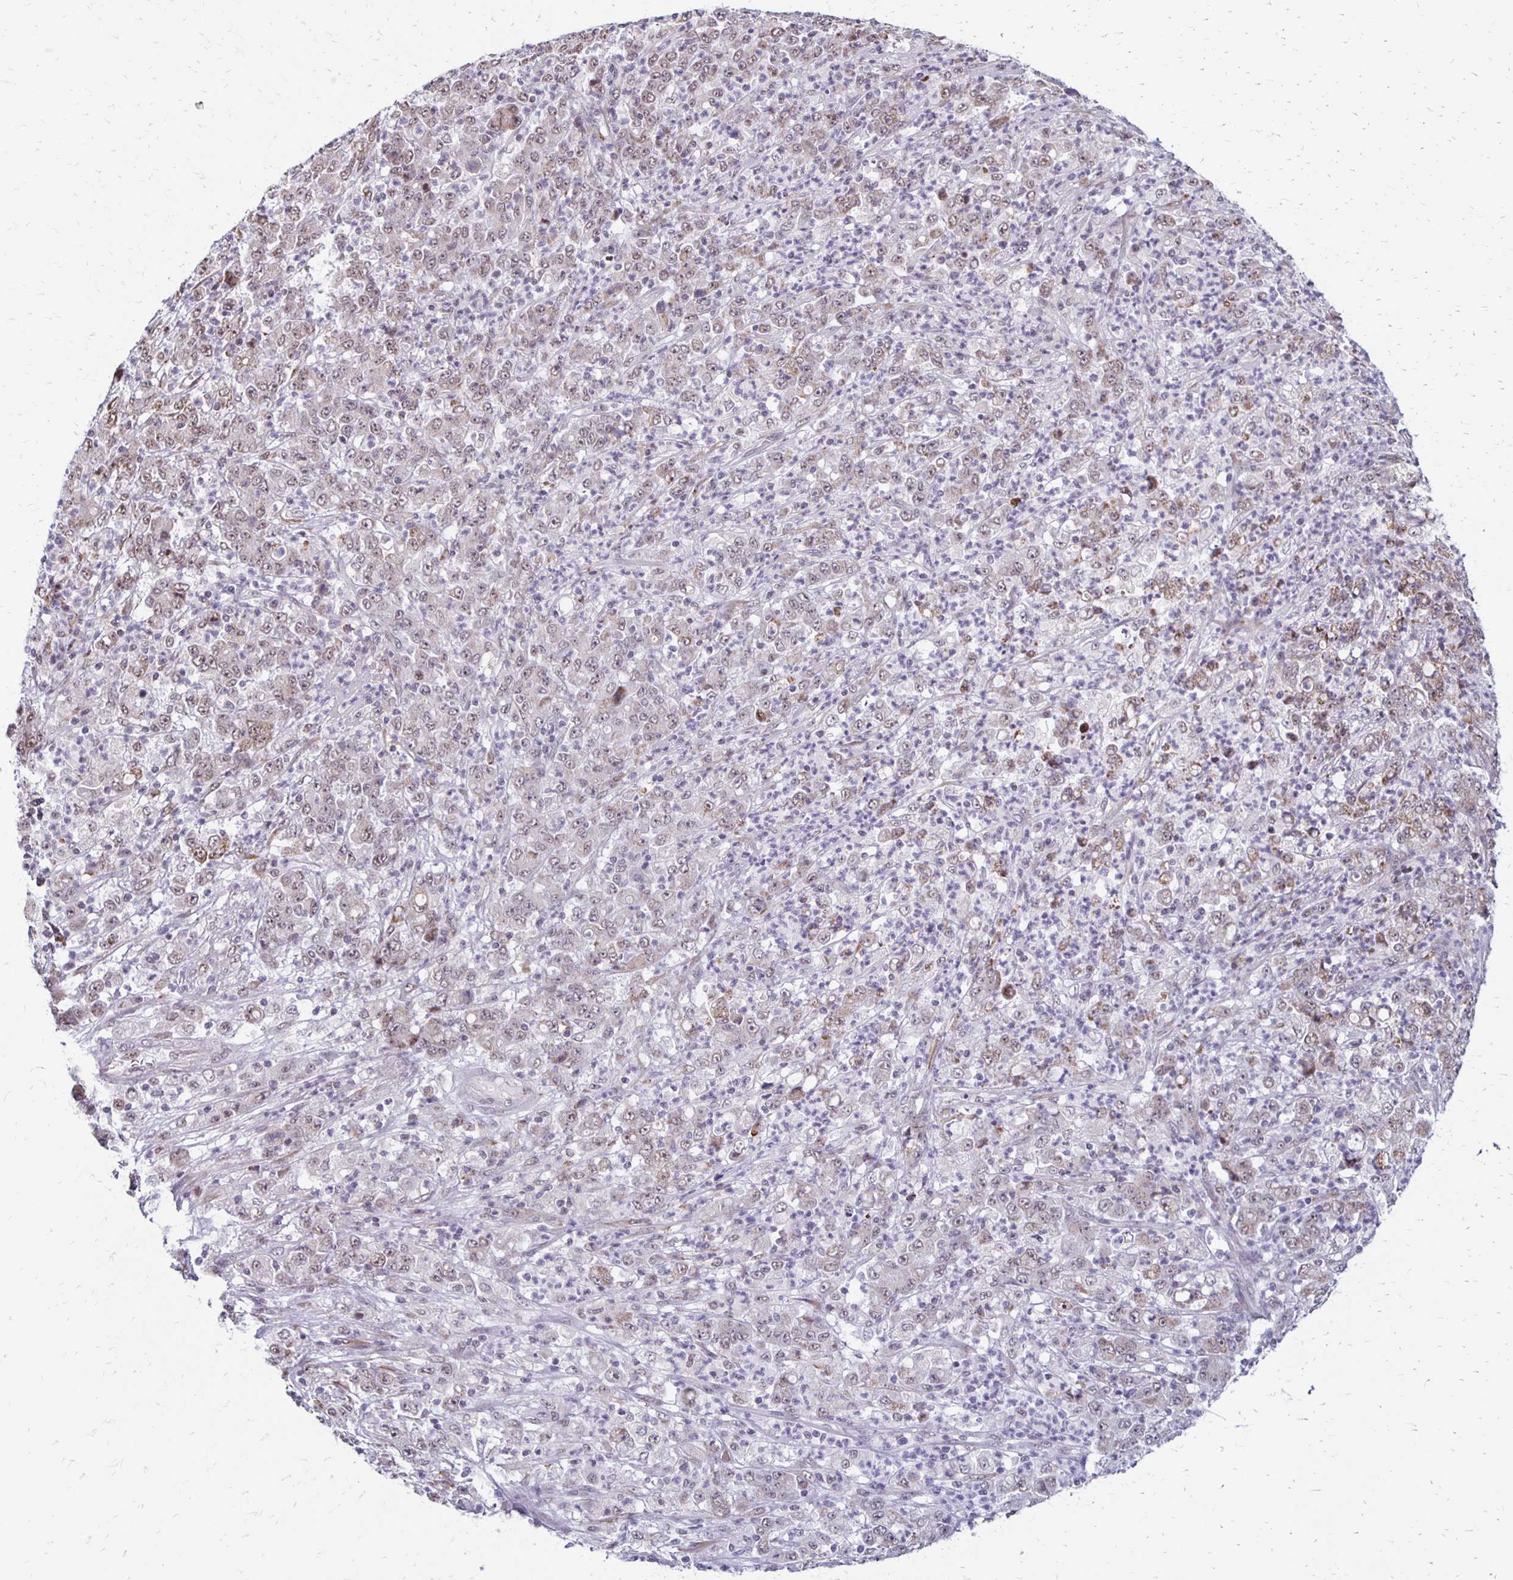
{"staining": {"intensity": "weak", "quantity": "<25%", "location": "nuclear"}, "tissue": "stomach cancer", "cell_type": "Tumor cells", "image_type": "cancer", "snomed": [{"axis": "morphology", "description": "Adenocarcinoma, NOS"}, {"axis": "topography", "description": "Stomach, lower"}], "caption": "Tumor cells are negative for brown protein staining in adenocarcinoma (stomach).", "gene": "DAGLA", "patient": {"sex": "female", "age": 71}}